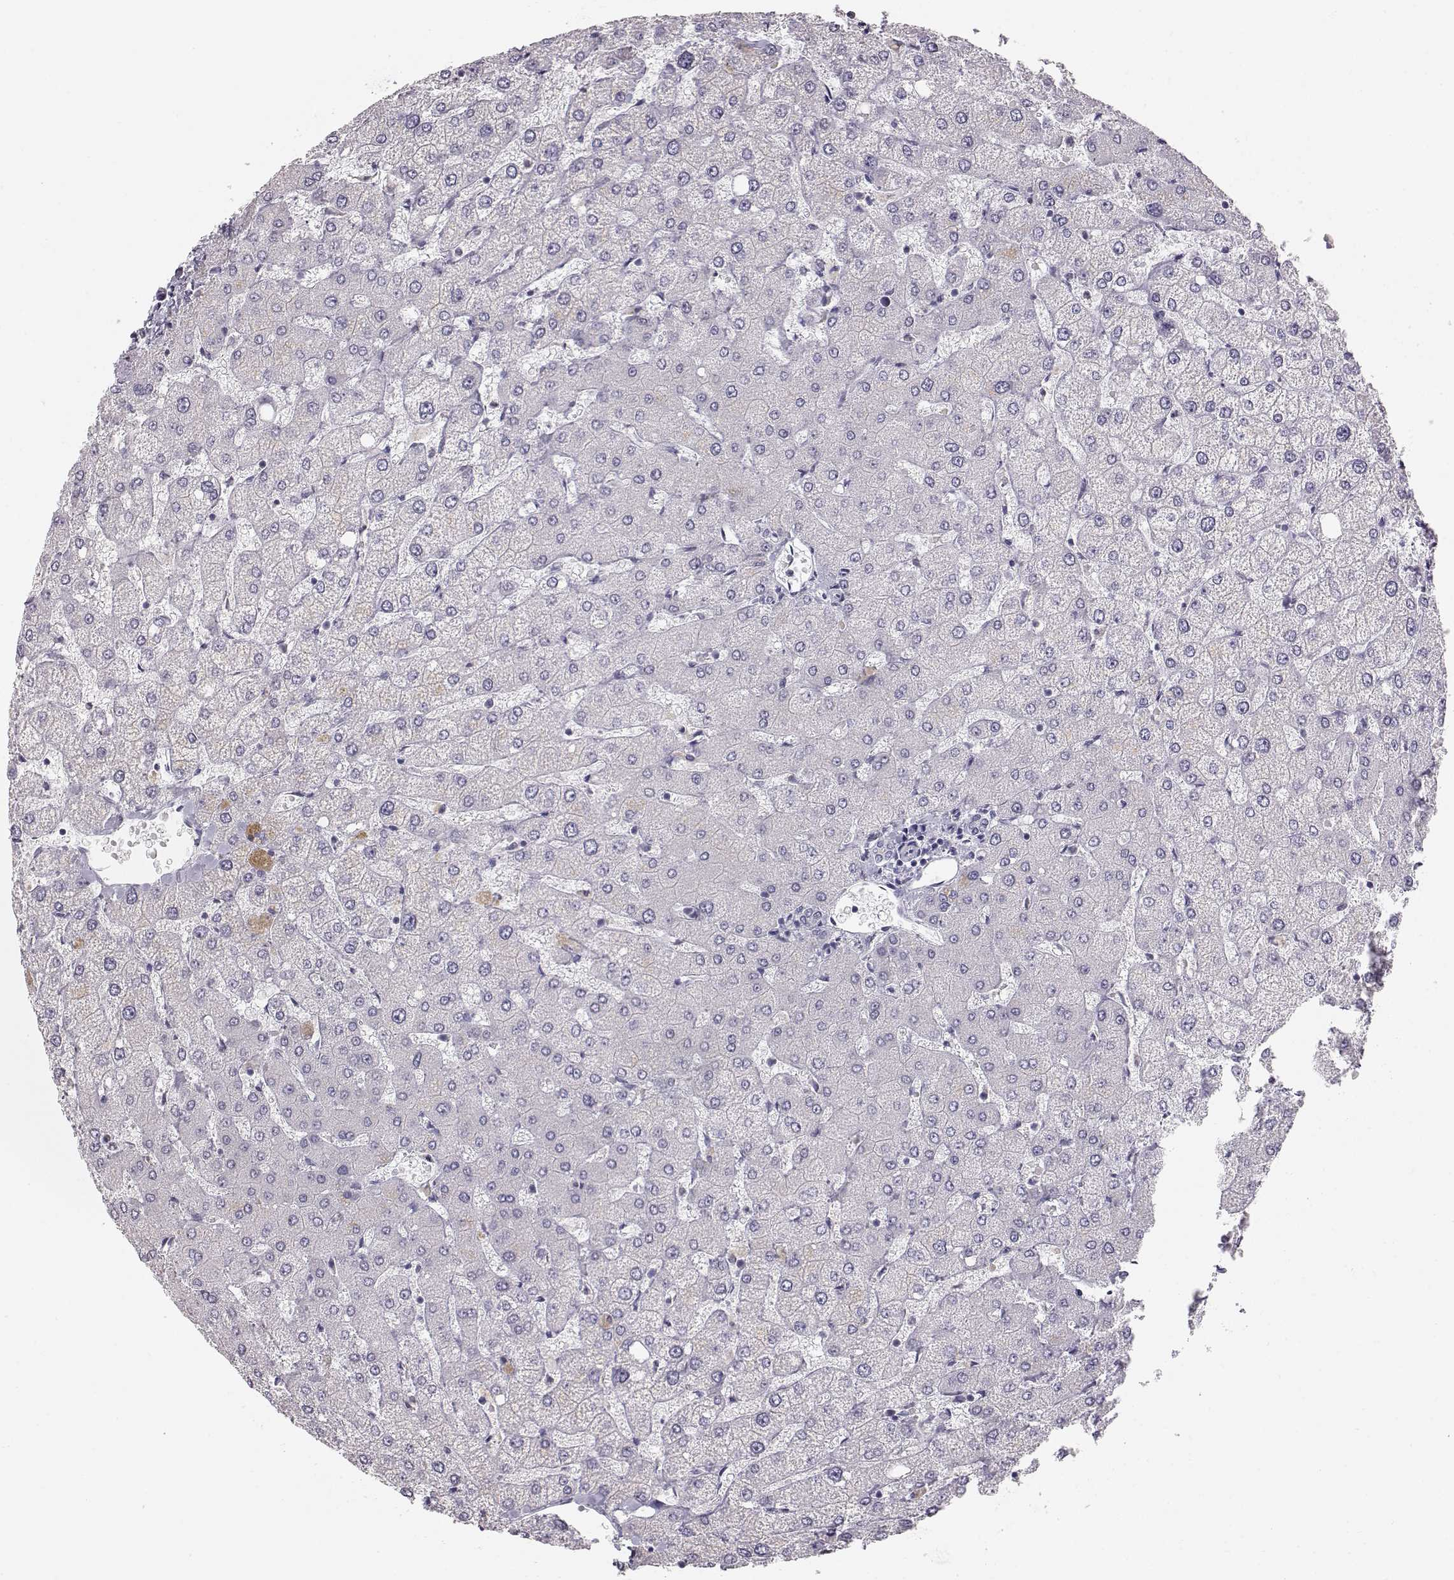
{"staining": {"intensity": "negative", "quantity": "none", "location": "none"}, "tissue": "liver", "cell_type": "Cholangiocytes", "image_type": "normal", "snomed": [{"axis": "morphology", "description": "Normal tissue, NOS"}, {"axis": "topography", "description": "Liver"}], "caption": "This is a photomicrograph of IHC staining of unremarkable liver, which shows no expression in cholangiocytes.", "gene": "KRT31", "patient": {"sex": "female", "age": 54}}